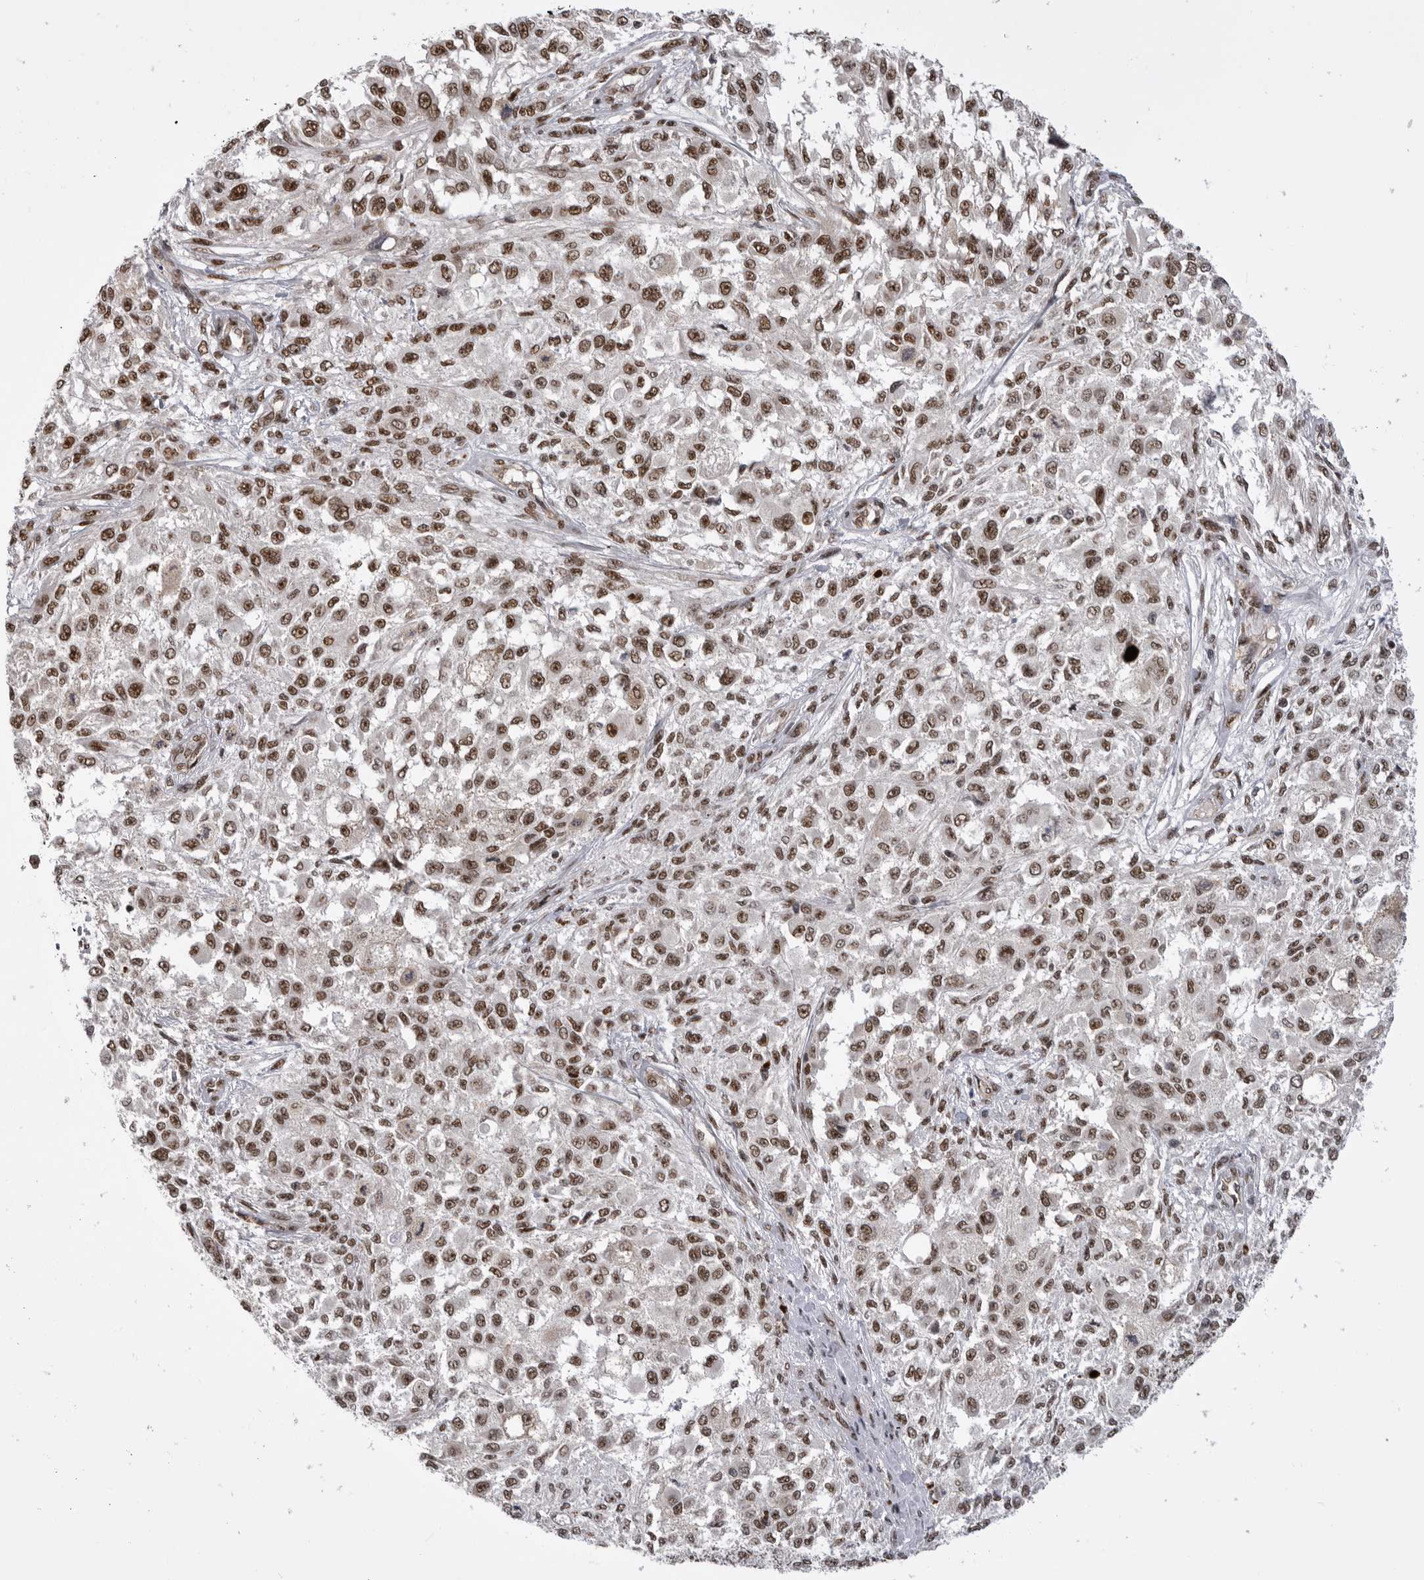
{"staining": {"intensity": "strong", "quantity": ">75%", "location": "nuclear"}, "tissue": "melanoma", "cell_type": "Tumor cells", "image_type": "cancer", "snomed": [{"axis": "morphology", "description": "Necrosis, NOS"}, {"axis": "morphology", "description": "Malignant melanoma, NOS"}, {"axis": "topography", "description": "Skin"}], "caption": "This is a photomicrograph of IHC staining of melanoma, which shows strong positivity in the nuclear of tumor cells.", "gene": "PPP1R8", "patient": {"sex": "female", "age": 87}}